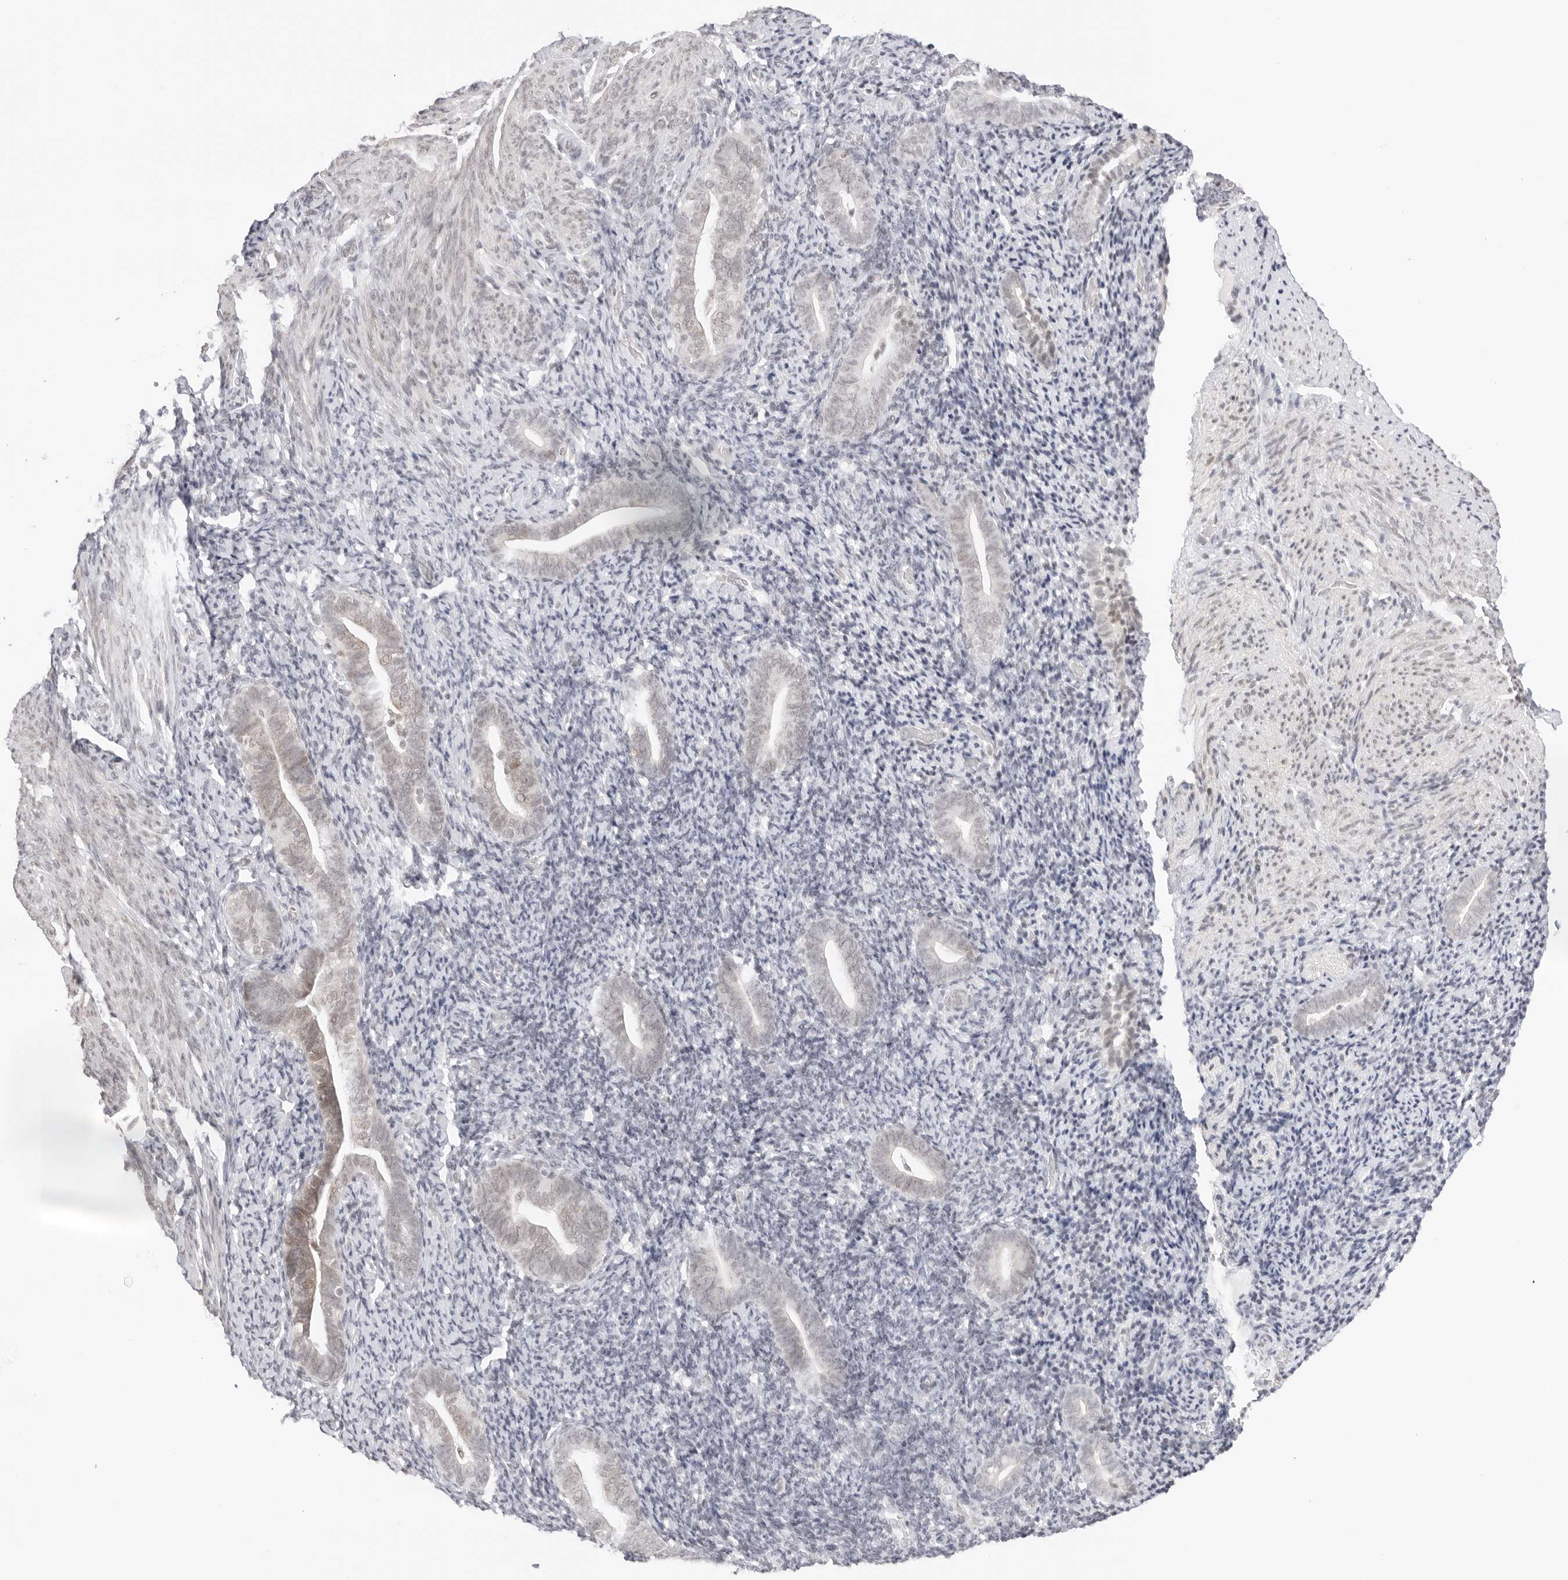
{"staining": {"intensity": "negative", "quantity": "none", "location": "none"}, "tissue": "endometrium", "cell_type": "Cells in endometrial stroma", "image_type": "normal", "snomed": [{"axis": "morphology", "description": "Normal tissue, NOS"}, {"axis": "topography", "description": "Endometrium"}], "caption": "DAB (3,3'-diaminobenzidine) immunohistochemical staining of benign human endometrium displays no significant expression in cells in endometrial stroma.", "gene": "TCIM", "patient": {"sex": "female", "age": 51}}